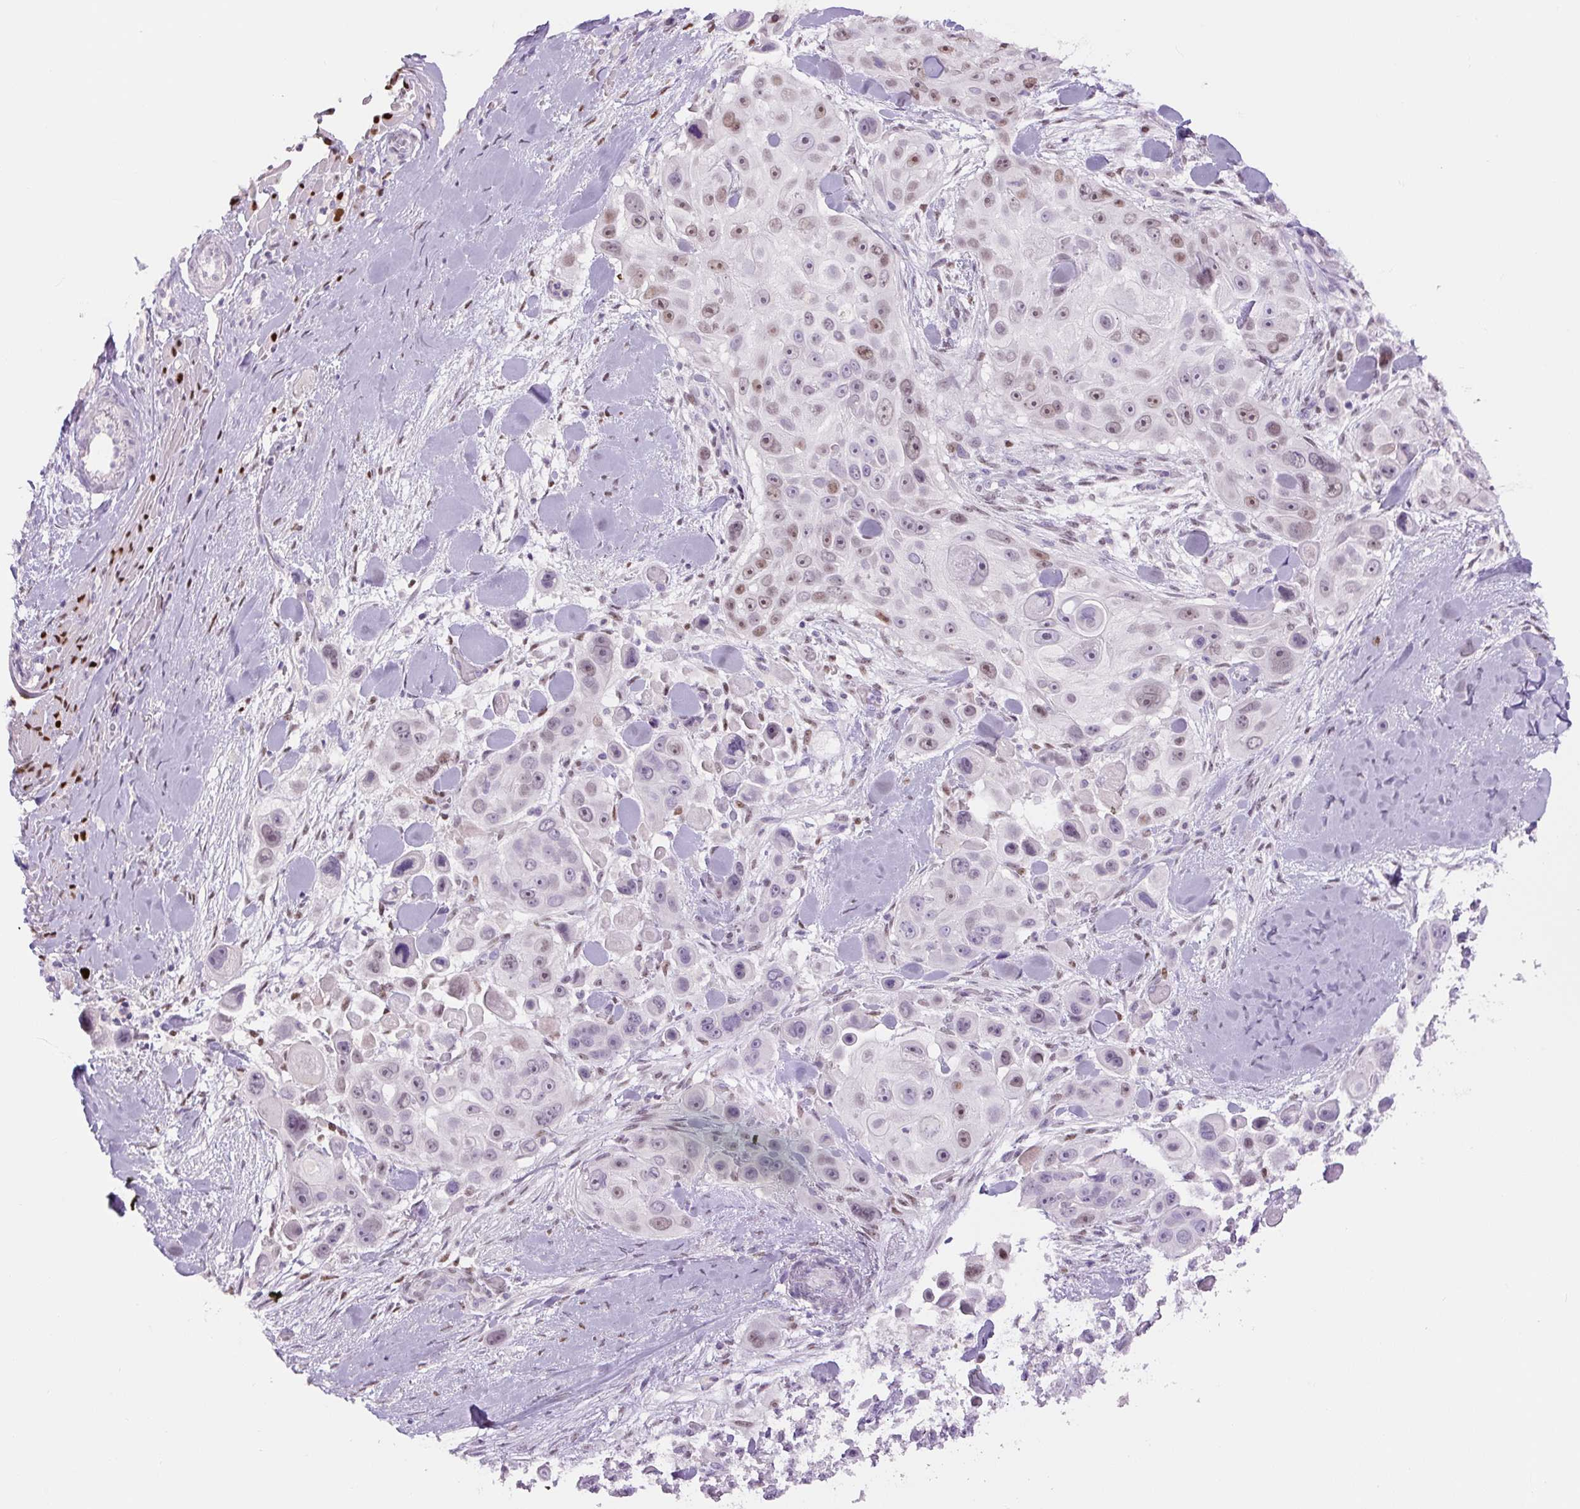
{"staining": {"intensity": "weak", "quantity": "25%-75%", "location": "nuclear"}, "tissue": "skin cancer", "cell_type": "Tumor cells", "image_type": "cancer", "snomed": [{"axis": "morphology", "description": "Squamous cell carcinoma, NOS"}, {"axis": "topography", "description": "Skin"}], "caption": "Human skin squamous cell carcinoma stained with a brown dye shows weak nuclear positive expression in about 25%-75% of tumor cells.", "gene": "SIX1", "patient": {"sex": "male", "age": 67}}